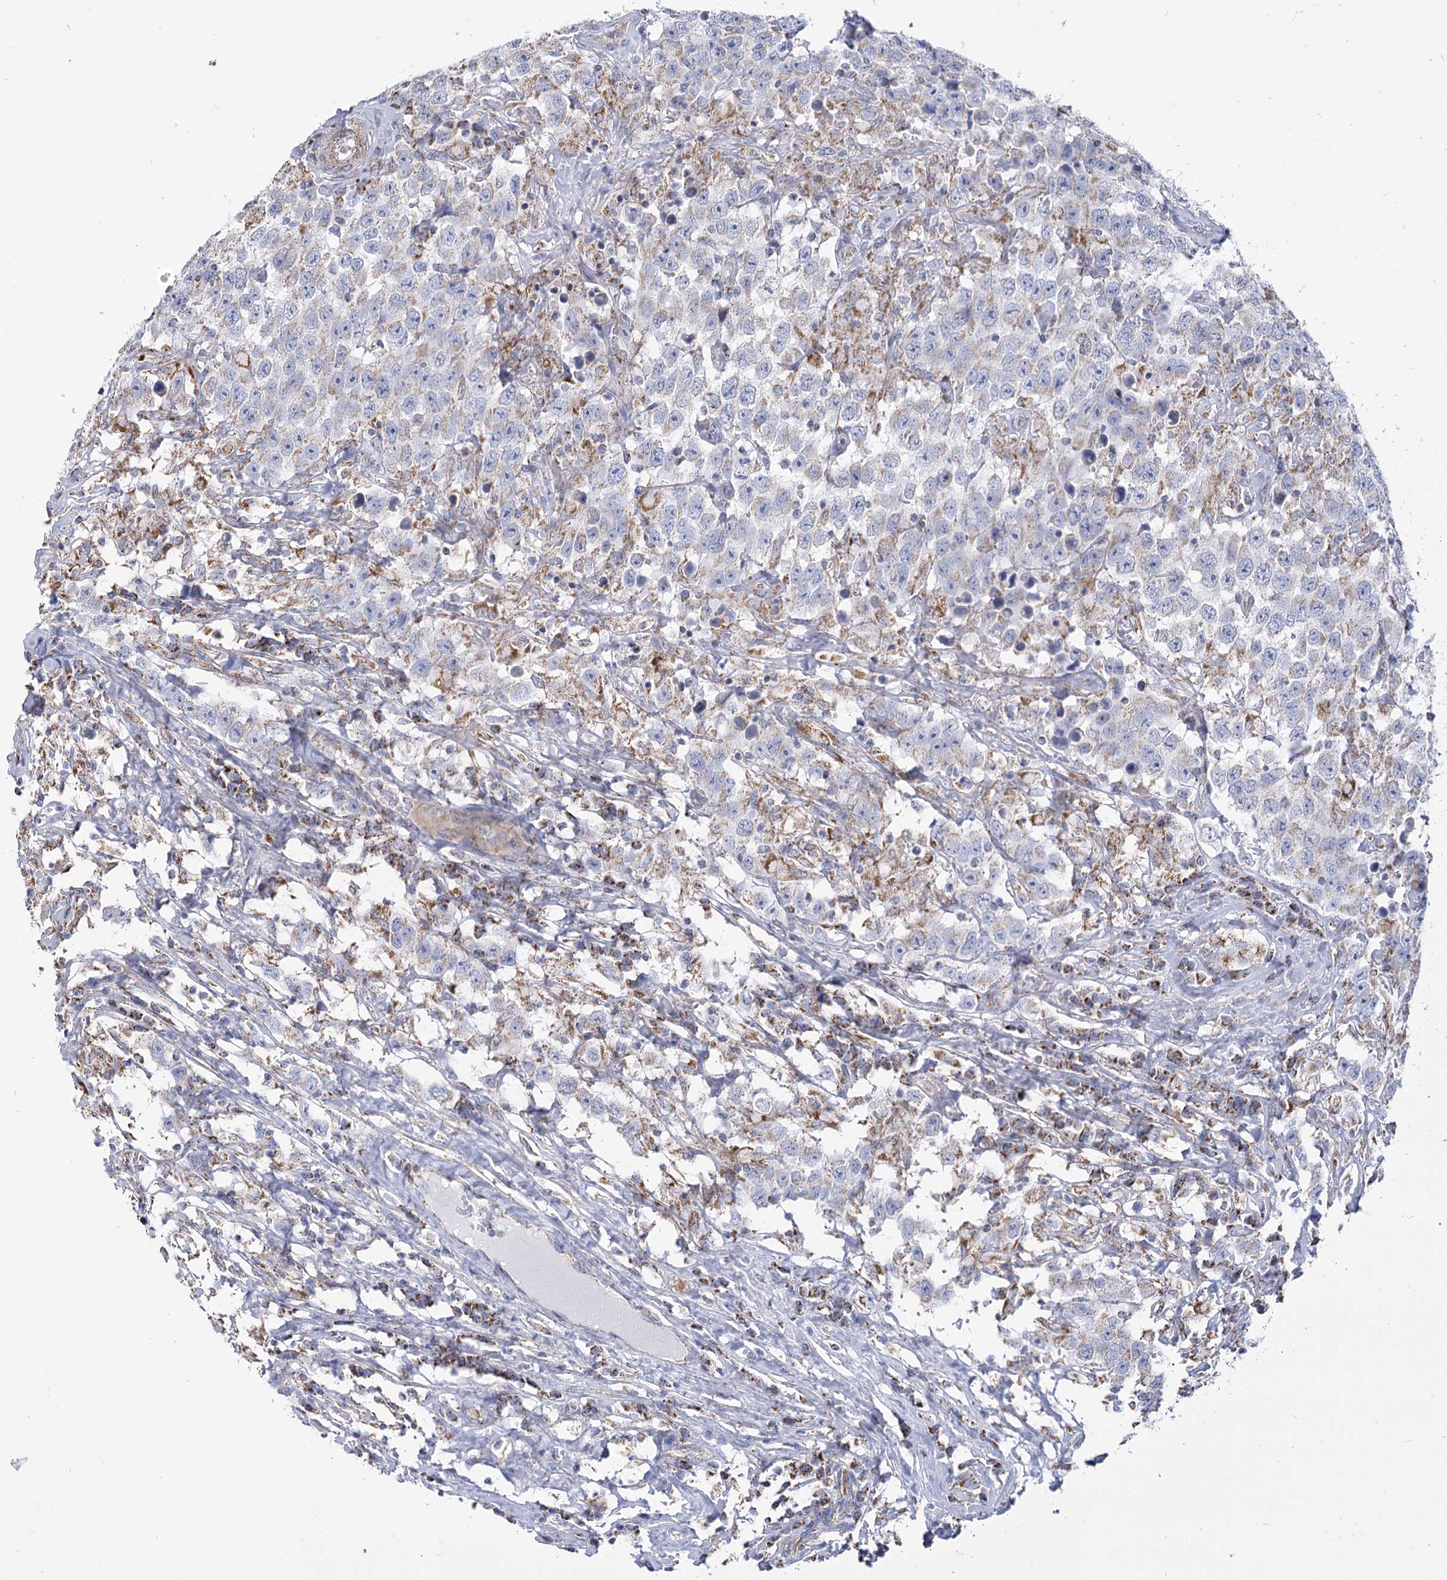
{"staining": {"intensity": "negative", "quantity": "none", "location": "none"}, "tissue": "testis cancer", "cell_type": "Tumor cells", "image_type": "cancer", "snomed": [{"axis": "morphology", "description": "Seminoma, NOS"}, {"axis": "topography", "description": "Testis"}], "caption": "Tumor cells show no significant positivity in testis seminoma.", "gene": "PDHB", "patient": {"sex": "male", "age": 41}}